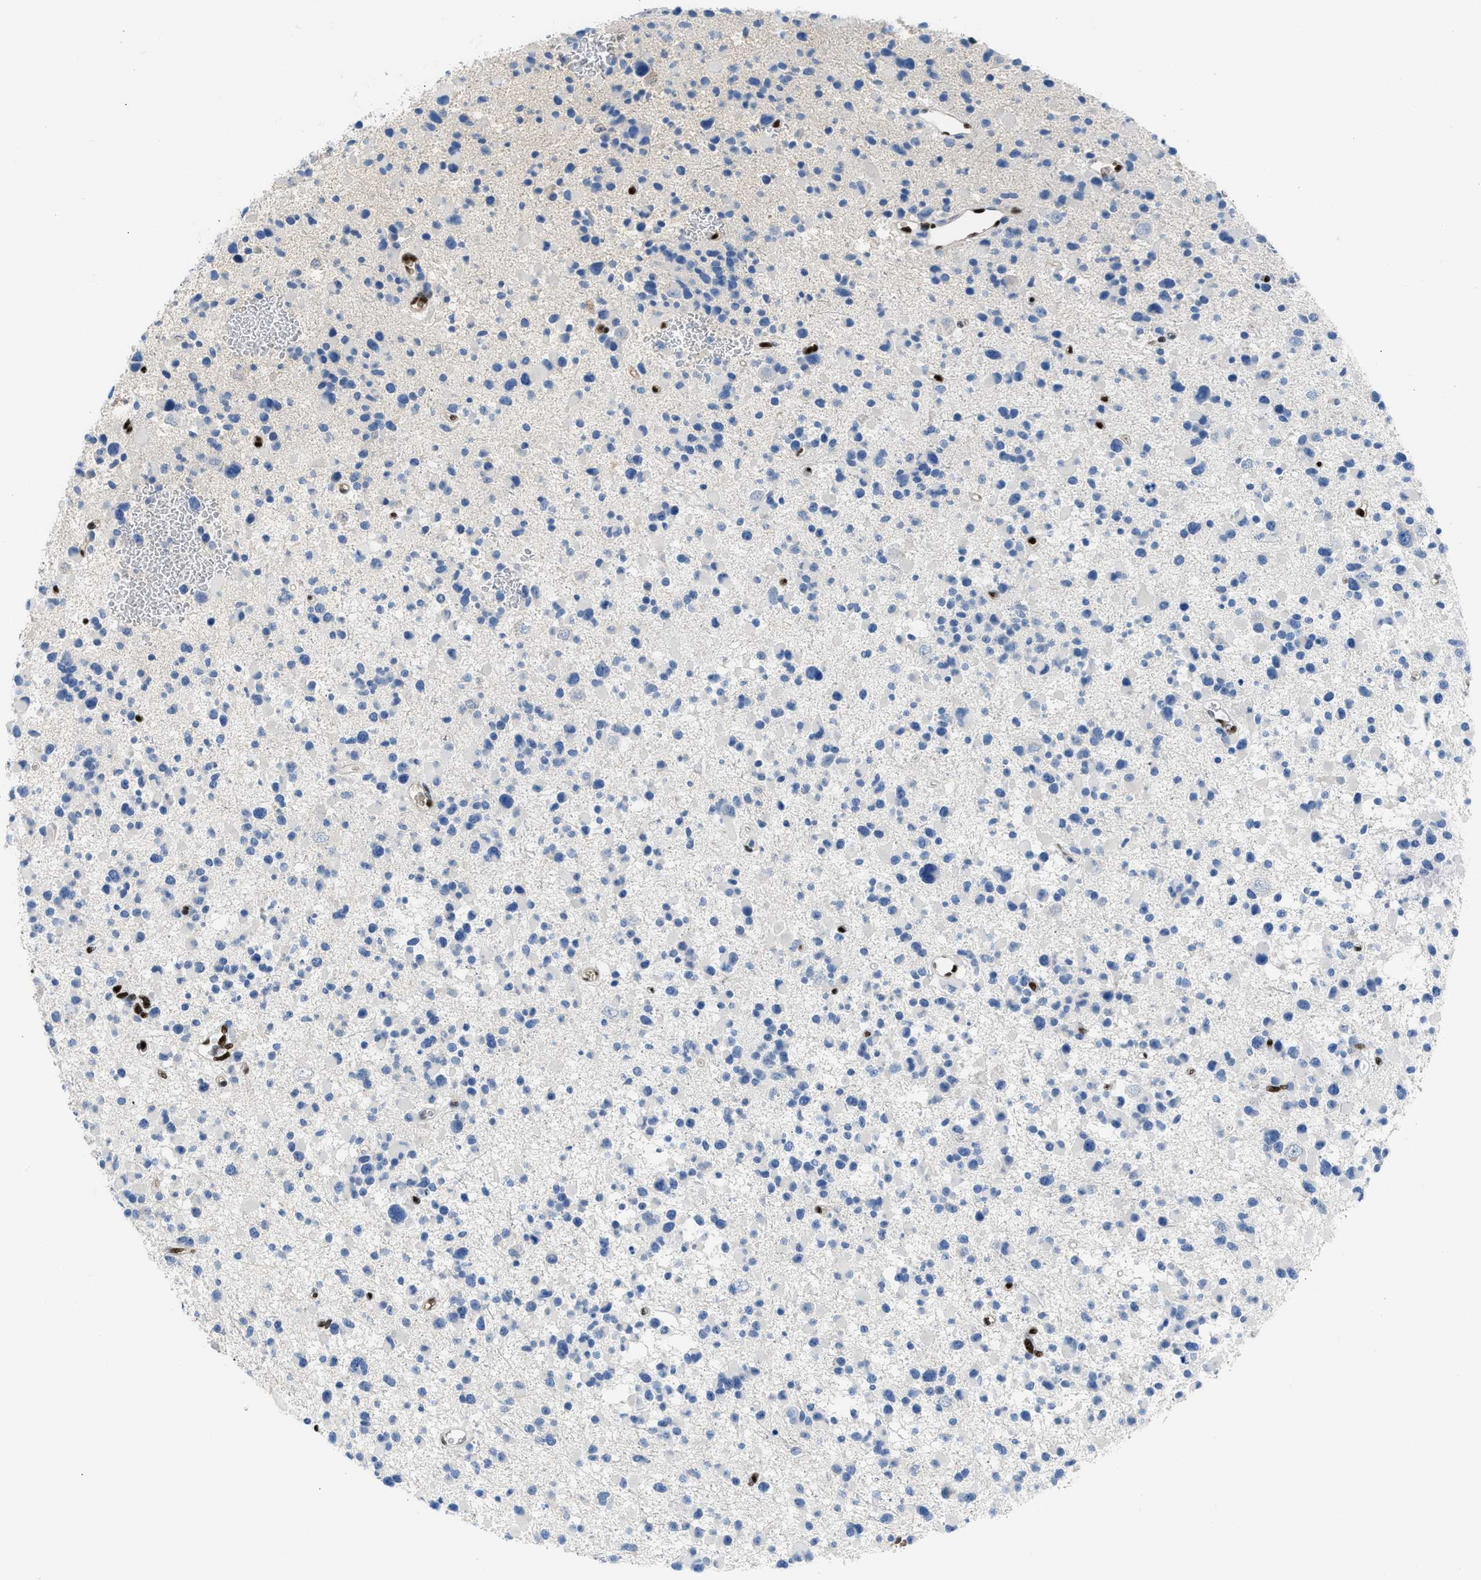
{"staining": {"intensity": "negative", "quantity": "none", "location": "none"}, "tissue": "glioma", "cell_type": "Tumor cells", "image_type": "cancer", "snomed": [{"axis": "morphology", "description": "Glioma, malignant, Low grade"}, {"axis": "topography", "description": "Brain"}], "caption": "Immunohistochemistry (IHC) image of malignant low-grade glioma stained for a protein (brown), which displays no positivity in tumor cells.", "gene": "LEF1", "patient": {"sex": "female", "age": 22}}